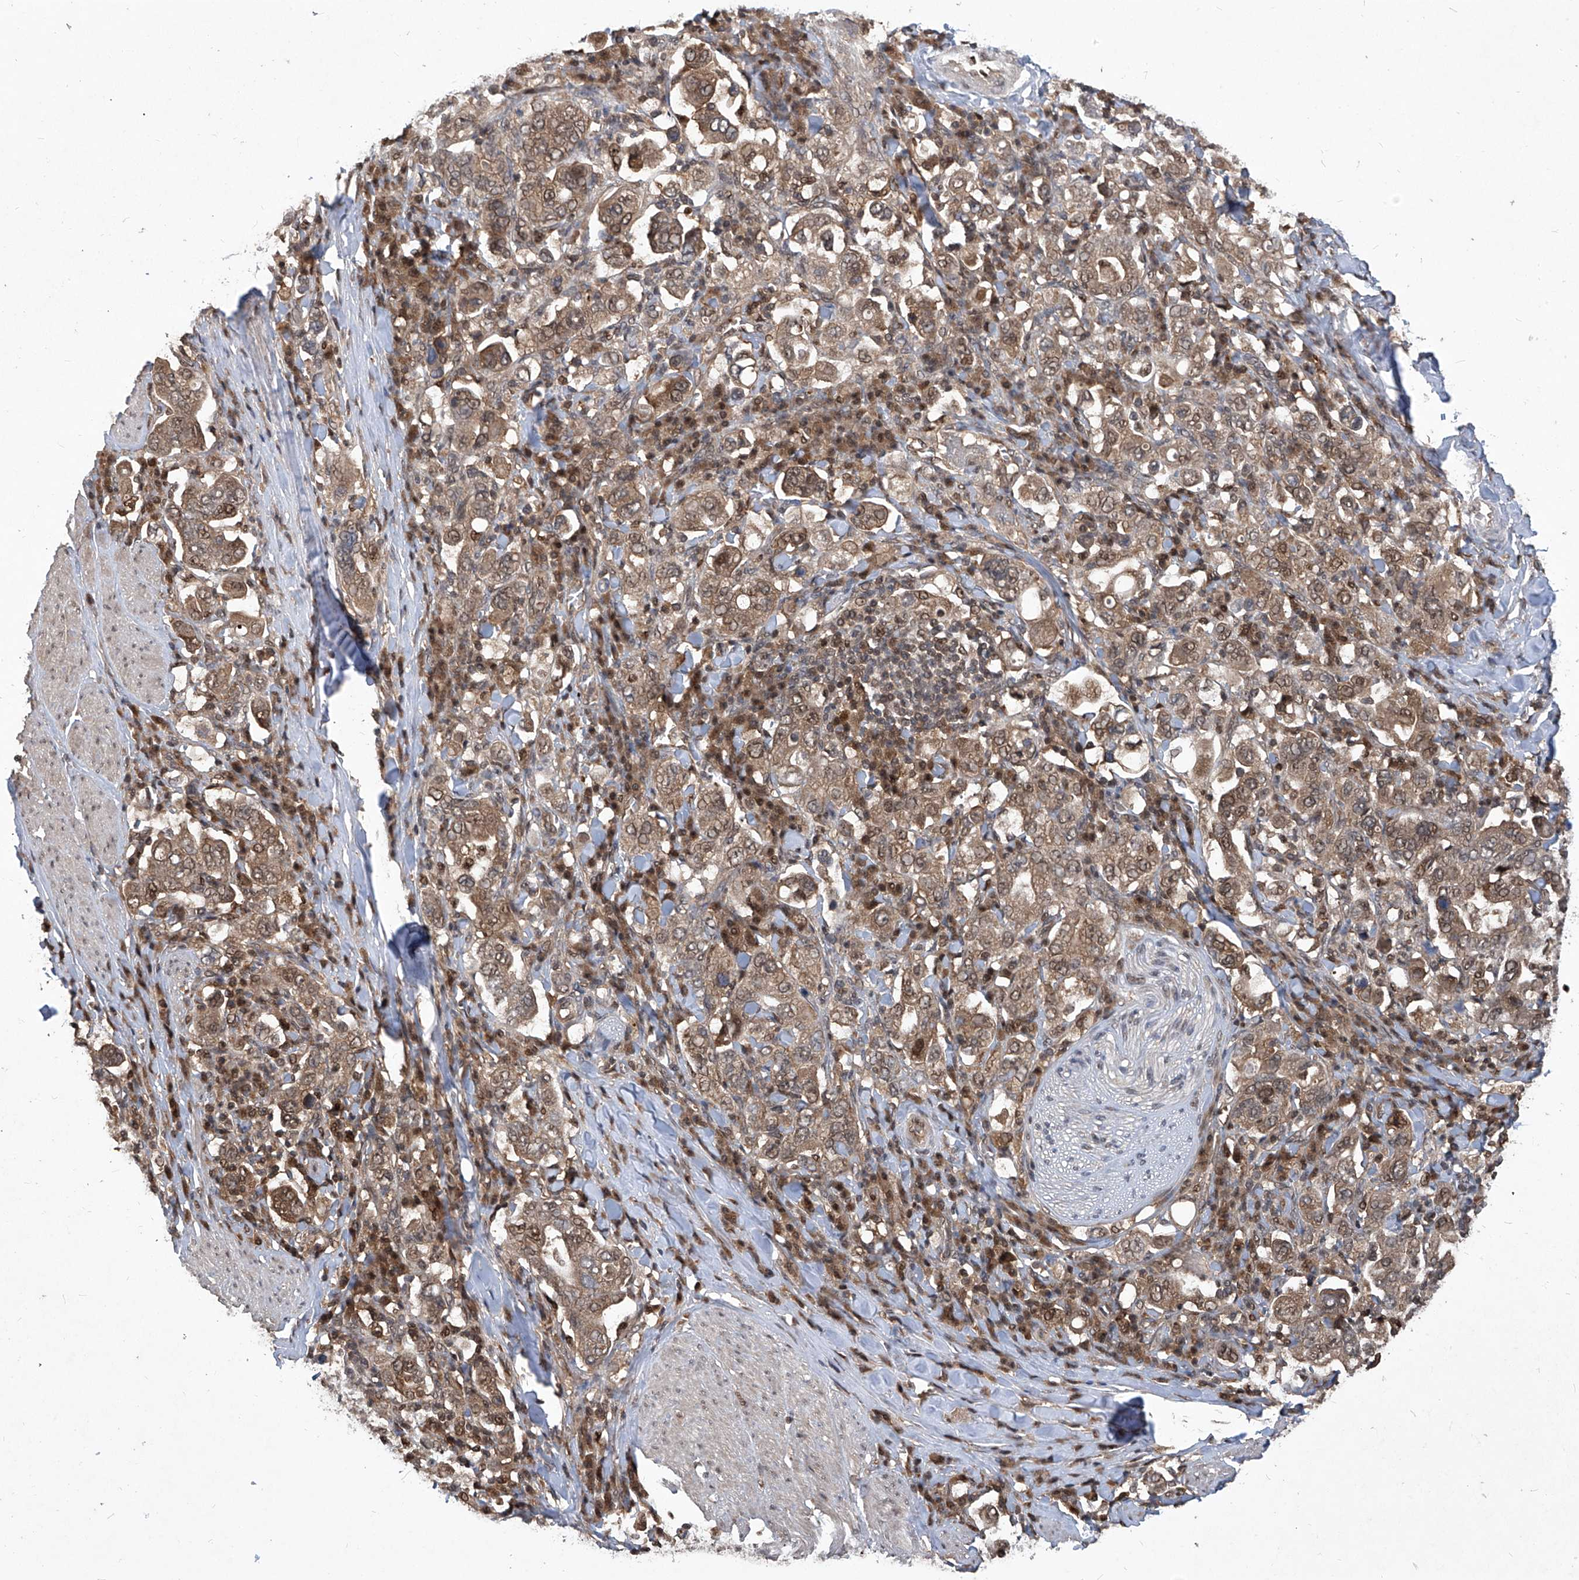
{"staining": {"intensity": "moderate", "quantity": ">75%", "location": "cytoplasmic/membranous,nuclear"}, "tissue": "stomach cancer", "cell_type": "Tumor cells", "image_type": "cancer", "snomed": [{"axis": "morphology", "description": "Adenocarcinoma, NOS"}, {"axis": "topography", "description": "Stomach, upper"}], "caption": "Protein staining displays moderate cytoplasmic/membranous and nuclear expression in about >75% of tumor cells in stomach cancer.", "gene": "PSMB1", "patient": {"sex": "male", "age": 62}}